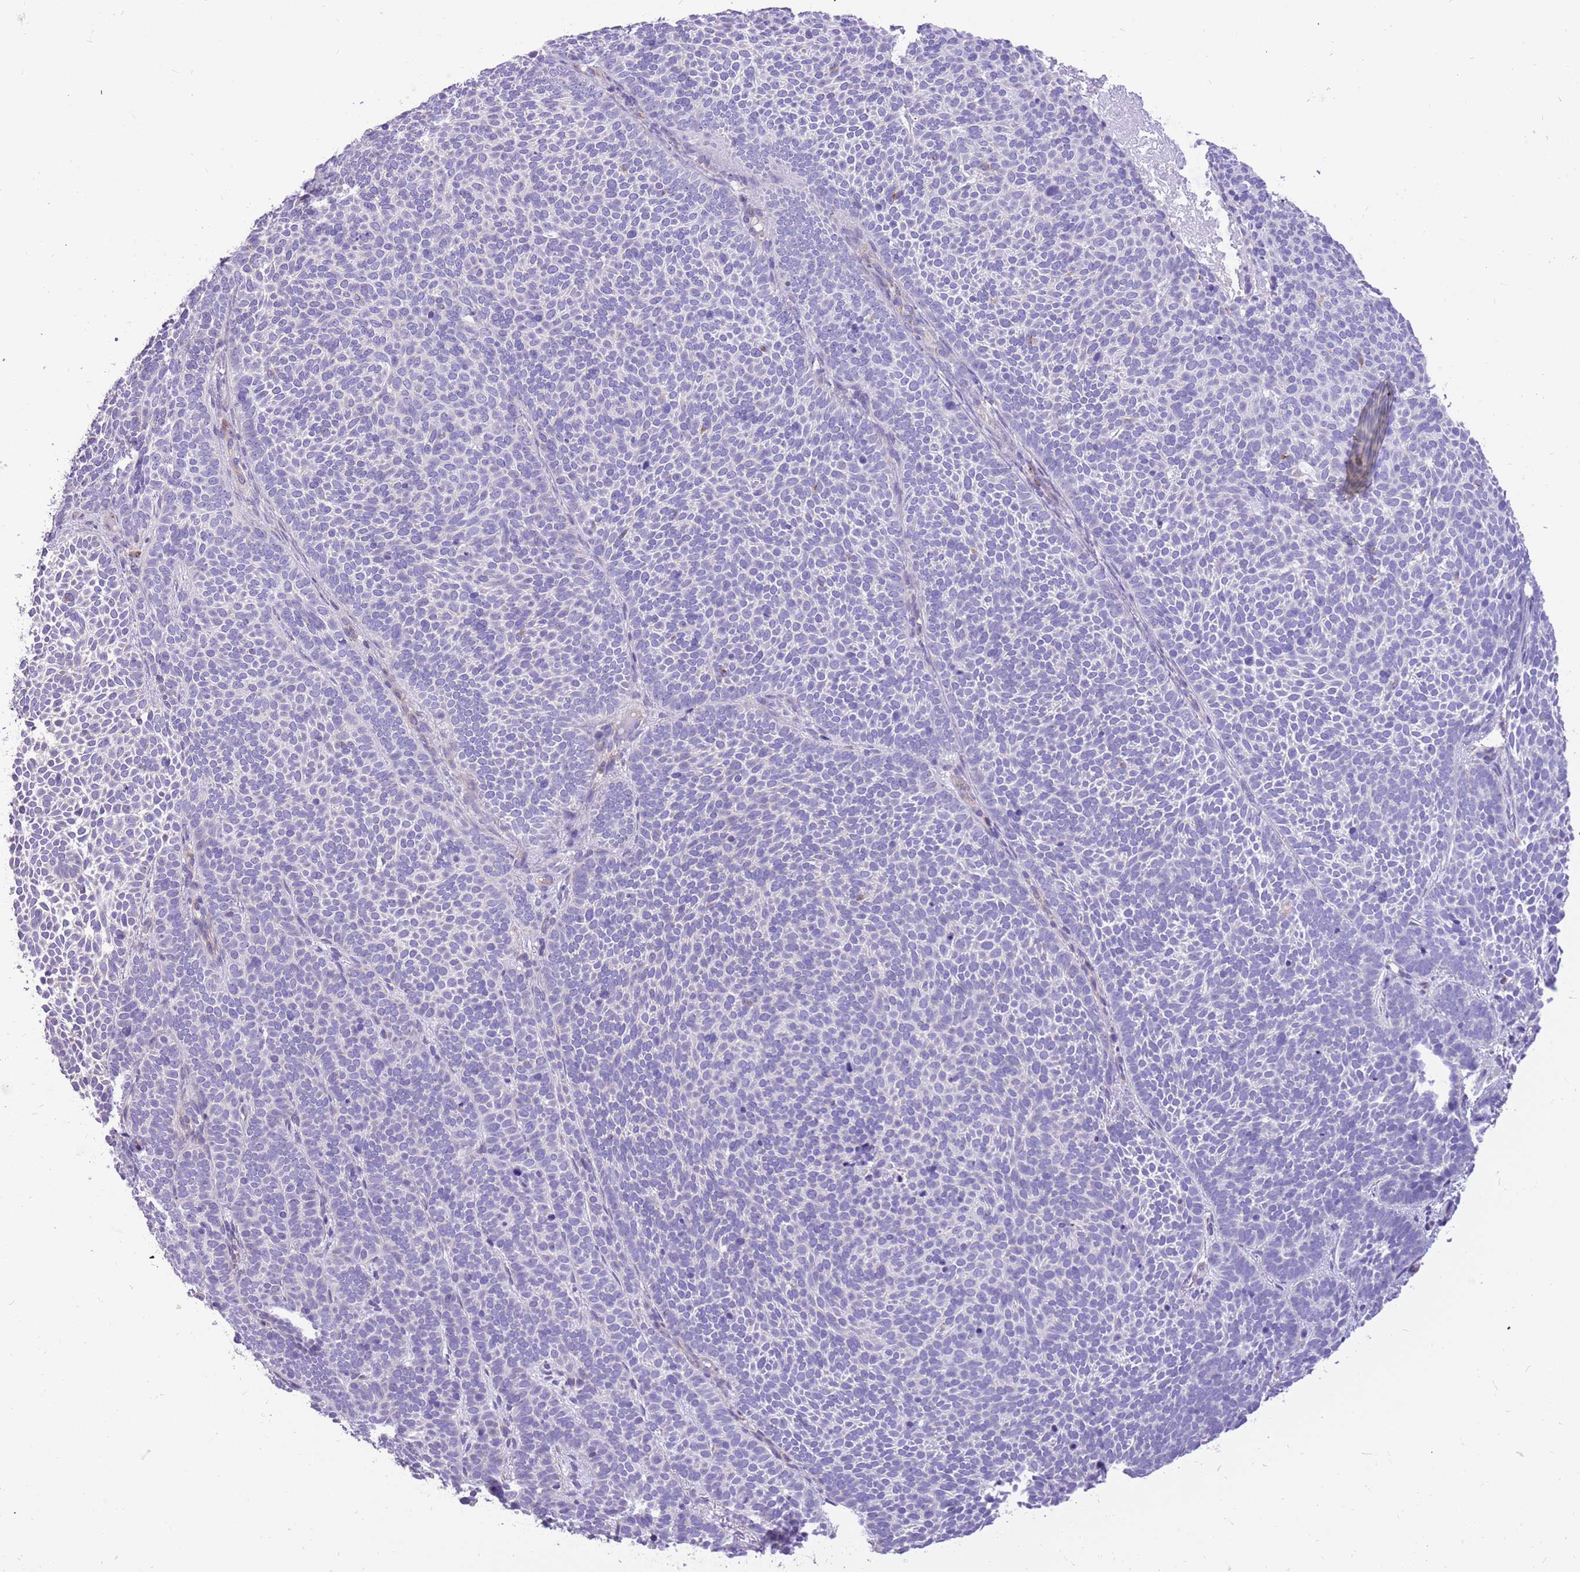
{"staining": {"intensity": "negative", "quantity": "none", "location": "none"}, "tissue": "skin cancer", "cell_type": "Tumor cells", "image_type": "cancer", "snomed": [{"axis": "morphology", "description": "Basal cell carcinoma"}, {"axis": "topography", "description": "Skin"}], "caption": "An IHC photomicrograph of skin cancer is shown. There is no staining in tumor cells of skin cancer. The staining is performed using DAB (3,3'-diaminobenzidine) brown chromogen with nuclei counter-stained in using hematoxylin.", "gene": "COX17", "patient": {"sex": "female", "age": 77}}